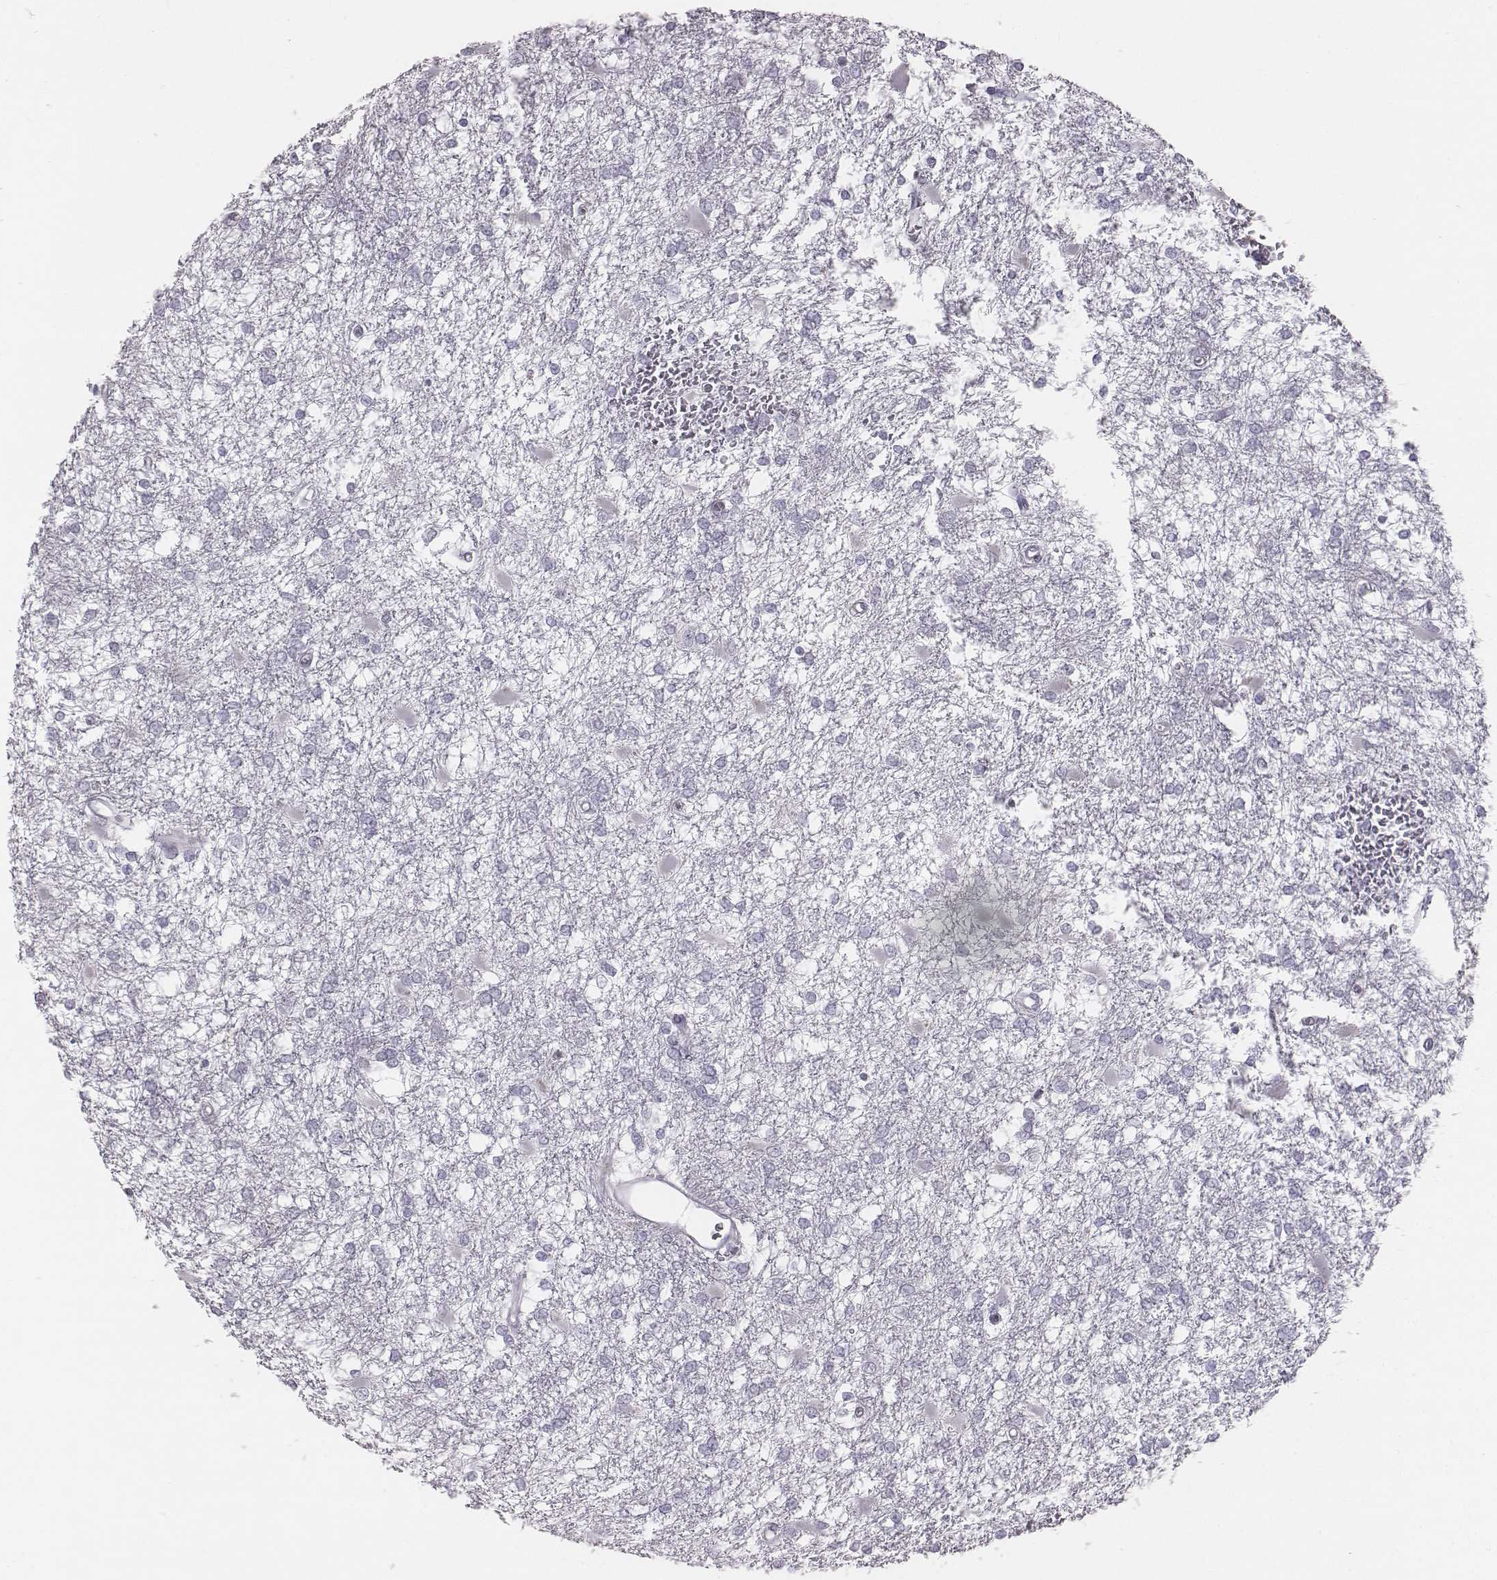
{"staining": {"intensity": "negative", "quantity": "none", "location": "none"}, "tissue": "glioma", "cell_type": "Tumor cells", "image_type": "cancer", "snomed": [{"axis": "morphology", "description": "Glioma, malignant, High grade"}, {"axis": "topography", "description": "Cerebral cortex"}], "caption": "IHC photomicrograph of human glioma stained for a protein (brown), which exhibits no expression in tumor cells.", "gene": "C6orf58", "patient": {"sex": "male", "age": 79}}